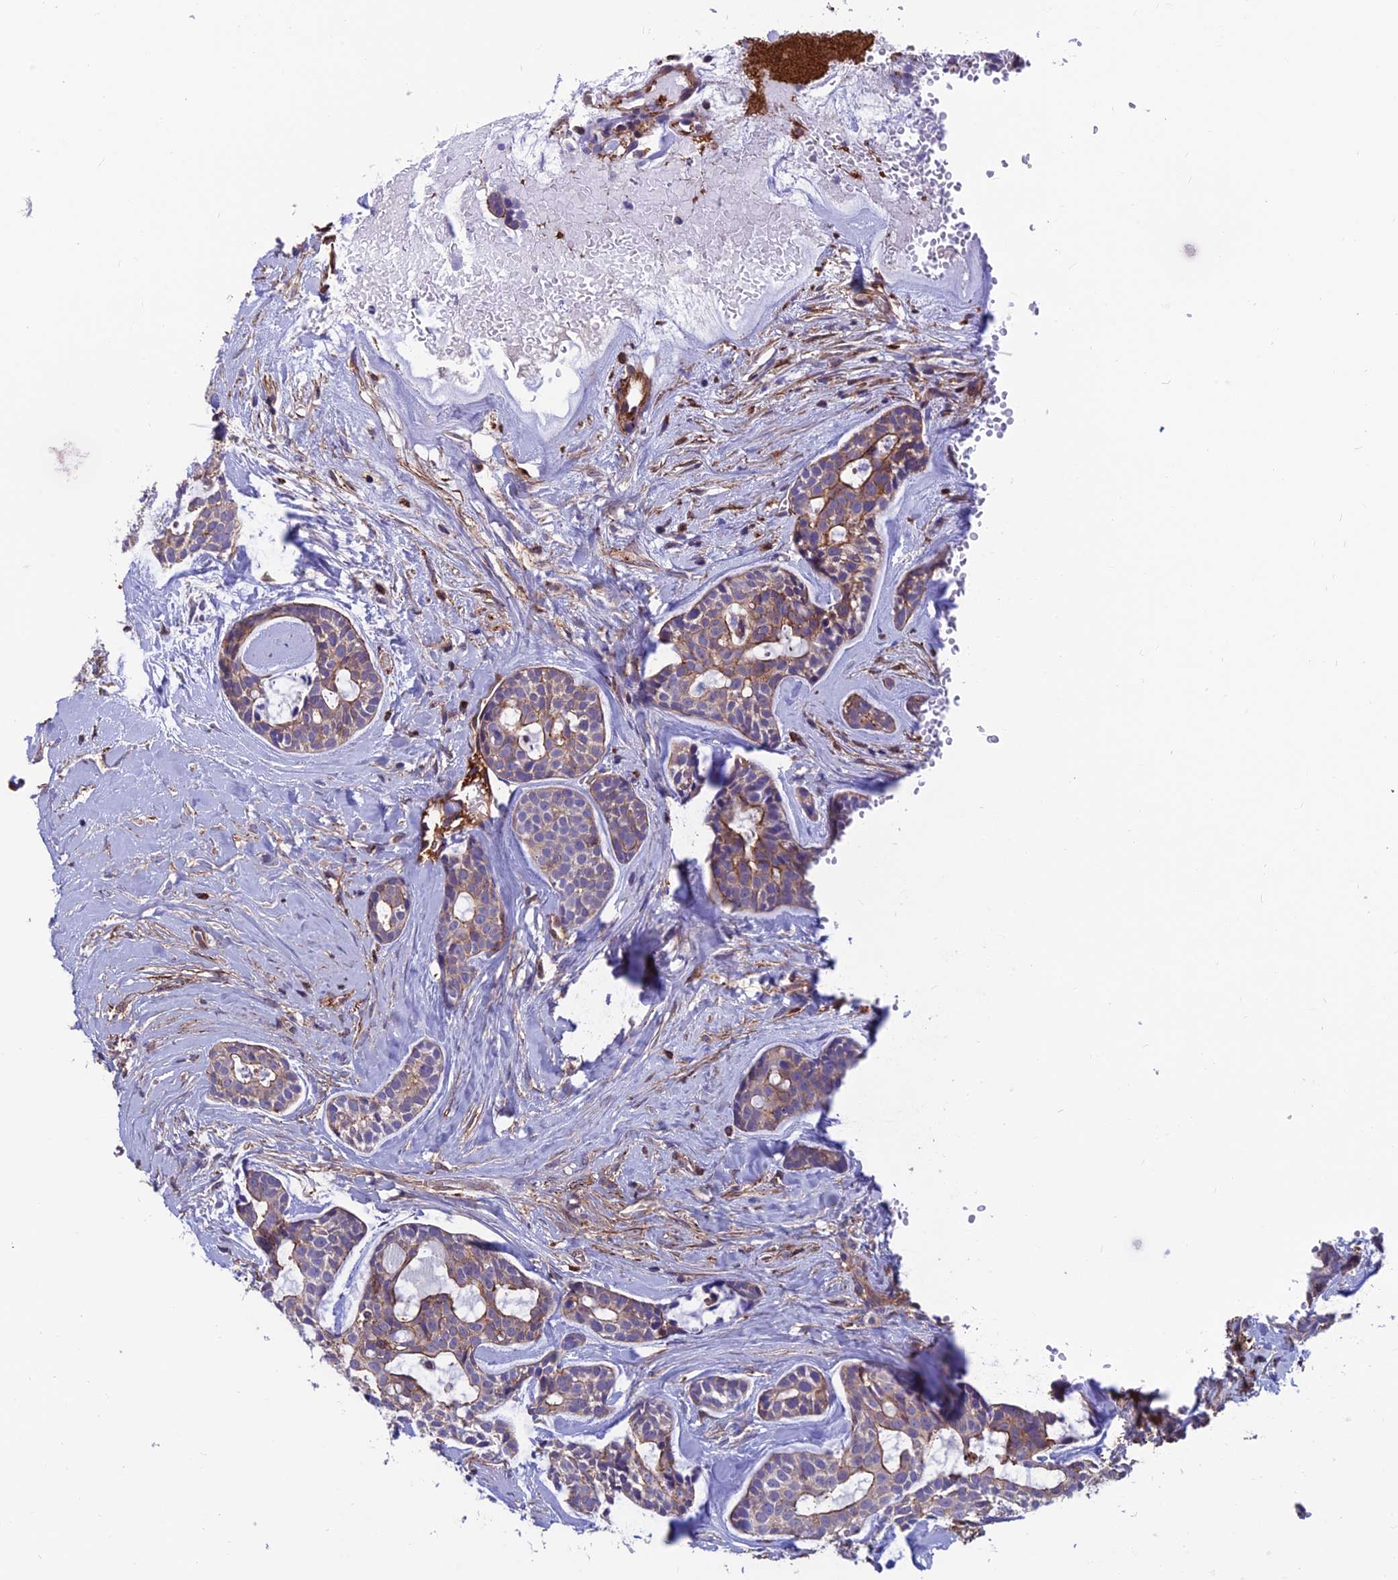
{"staining": {"intensity": "moderate", "quantity": ">75%", "location": "cytoplasmic/membranous"}, "tissue": "head and neck cancer", "cell_type": "Tumor cells", "image_type": "cancer", "snomed": [{"axis": "morphology", "description": "Normal tissue, NOS"}, {"axis": "morphology", "description": "Adenocarcinoma, NOS"}, {"axis": "topography", "description": "Subcutis"}, {"axis": "topography", "description": "Nasopharynx"}, {"axis": "topography", "description": "Head-Neck"}], "caption": "The immunohistochemical stain highlights moderate cytoplasmic/membranous expression in tumor cells of head and neck cancer (adenocarcinoma) tissue.", "gene": "RTN4RL1", "patient": {"sex": "female", "age": 73}}